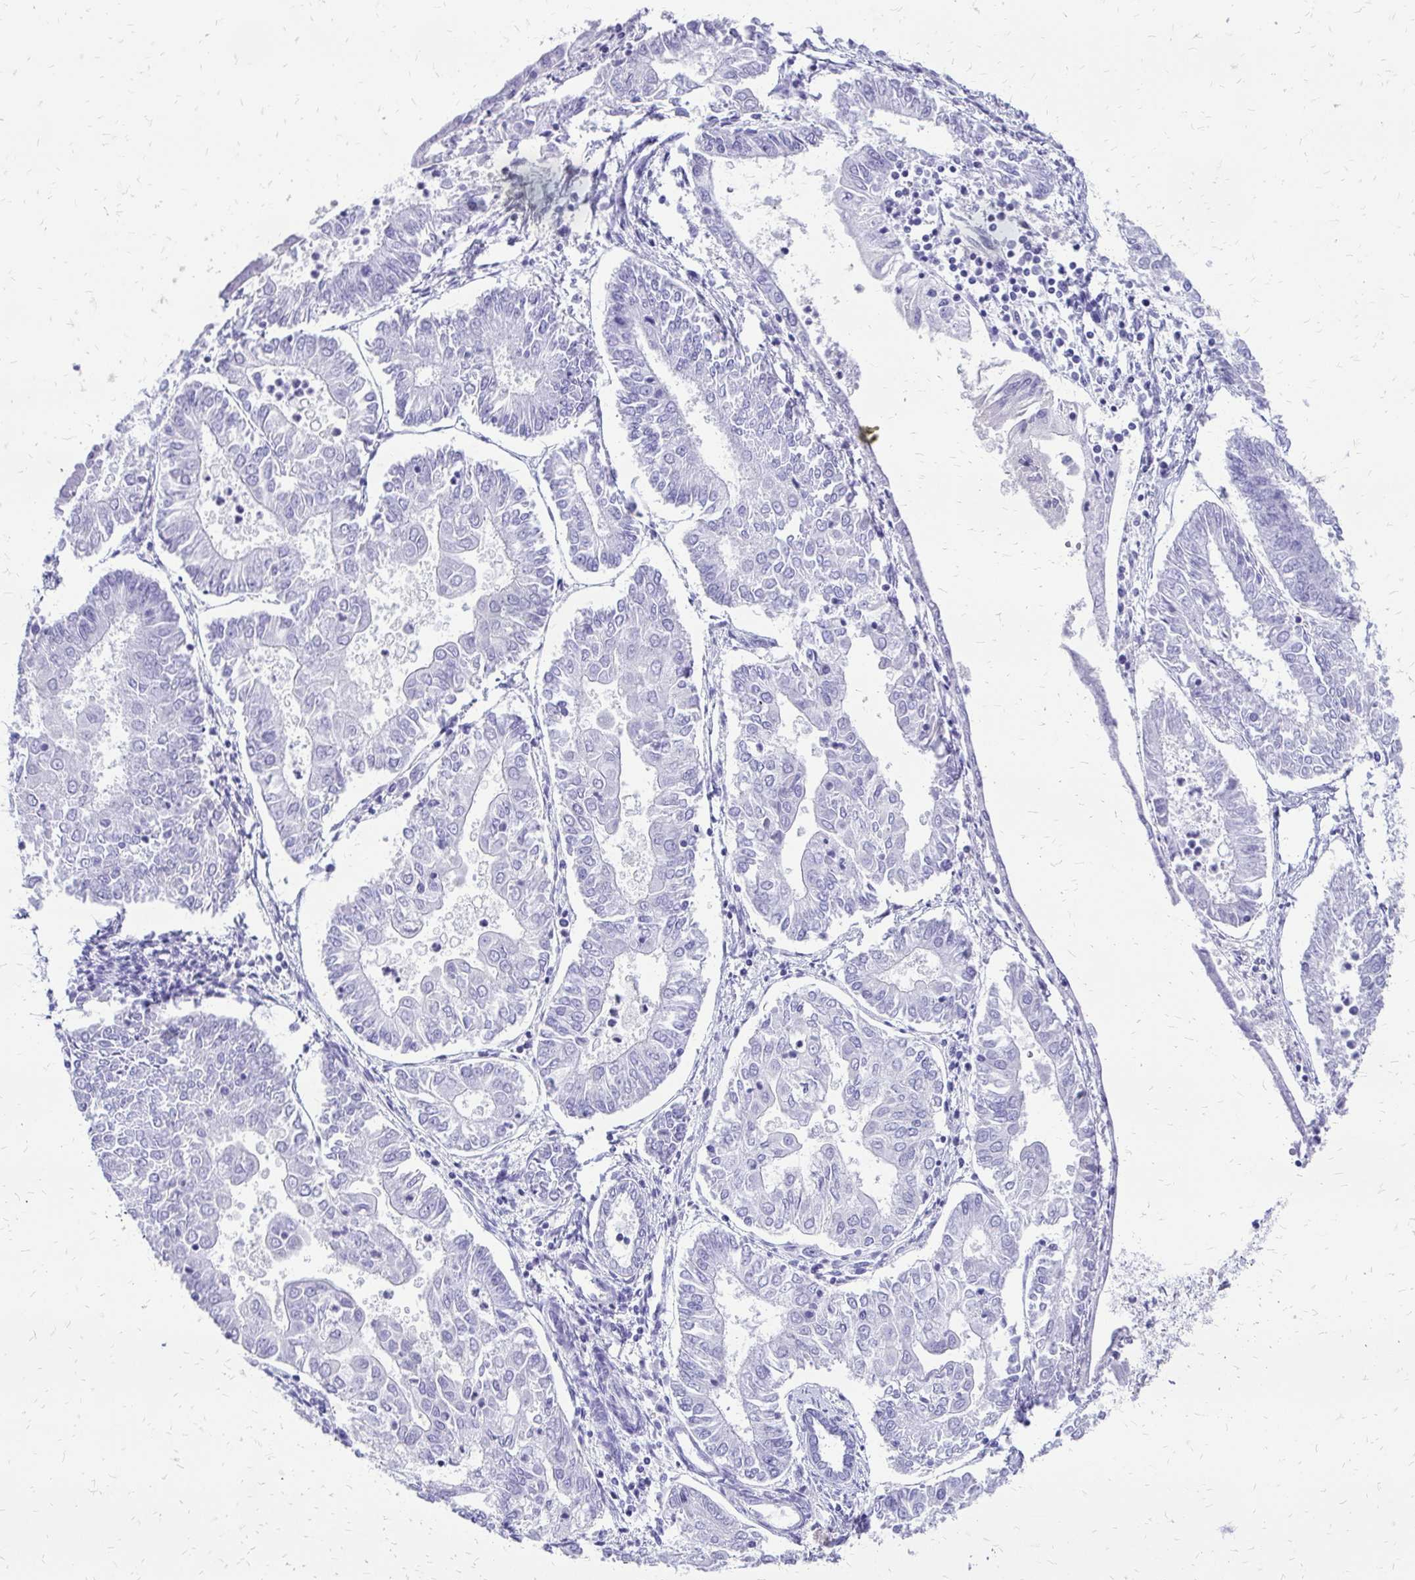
{"staining": {"intensity": "negative", "quantity": "none", "location": "none"}, "tissue": "endometrial cancer", "cell_type": "Tumor cells", "image_type": "cancer", "snomed": [{"axis": "morphology", "description": "Adenocarcinoma, NOS"}, {"axis": "topography", "description": "Endometrium"}], "caption": "High power microscopy micrograph of an immunohistochemistry image of endometrial cancer, revealing no significant staining in tumor cells.", "gene": "SLC32A1", "patient": {"sex": "female", "age": 68}}